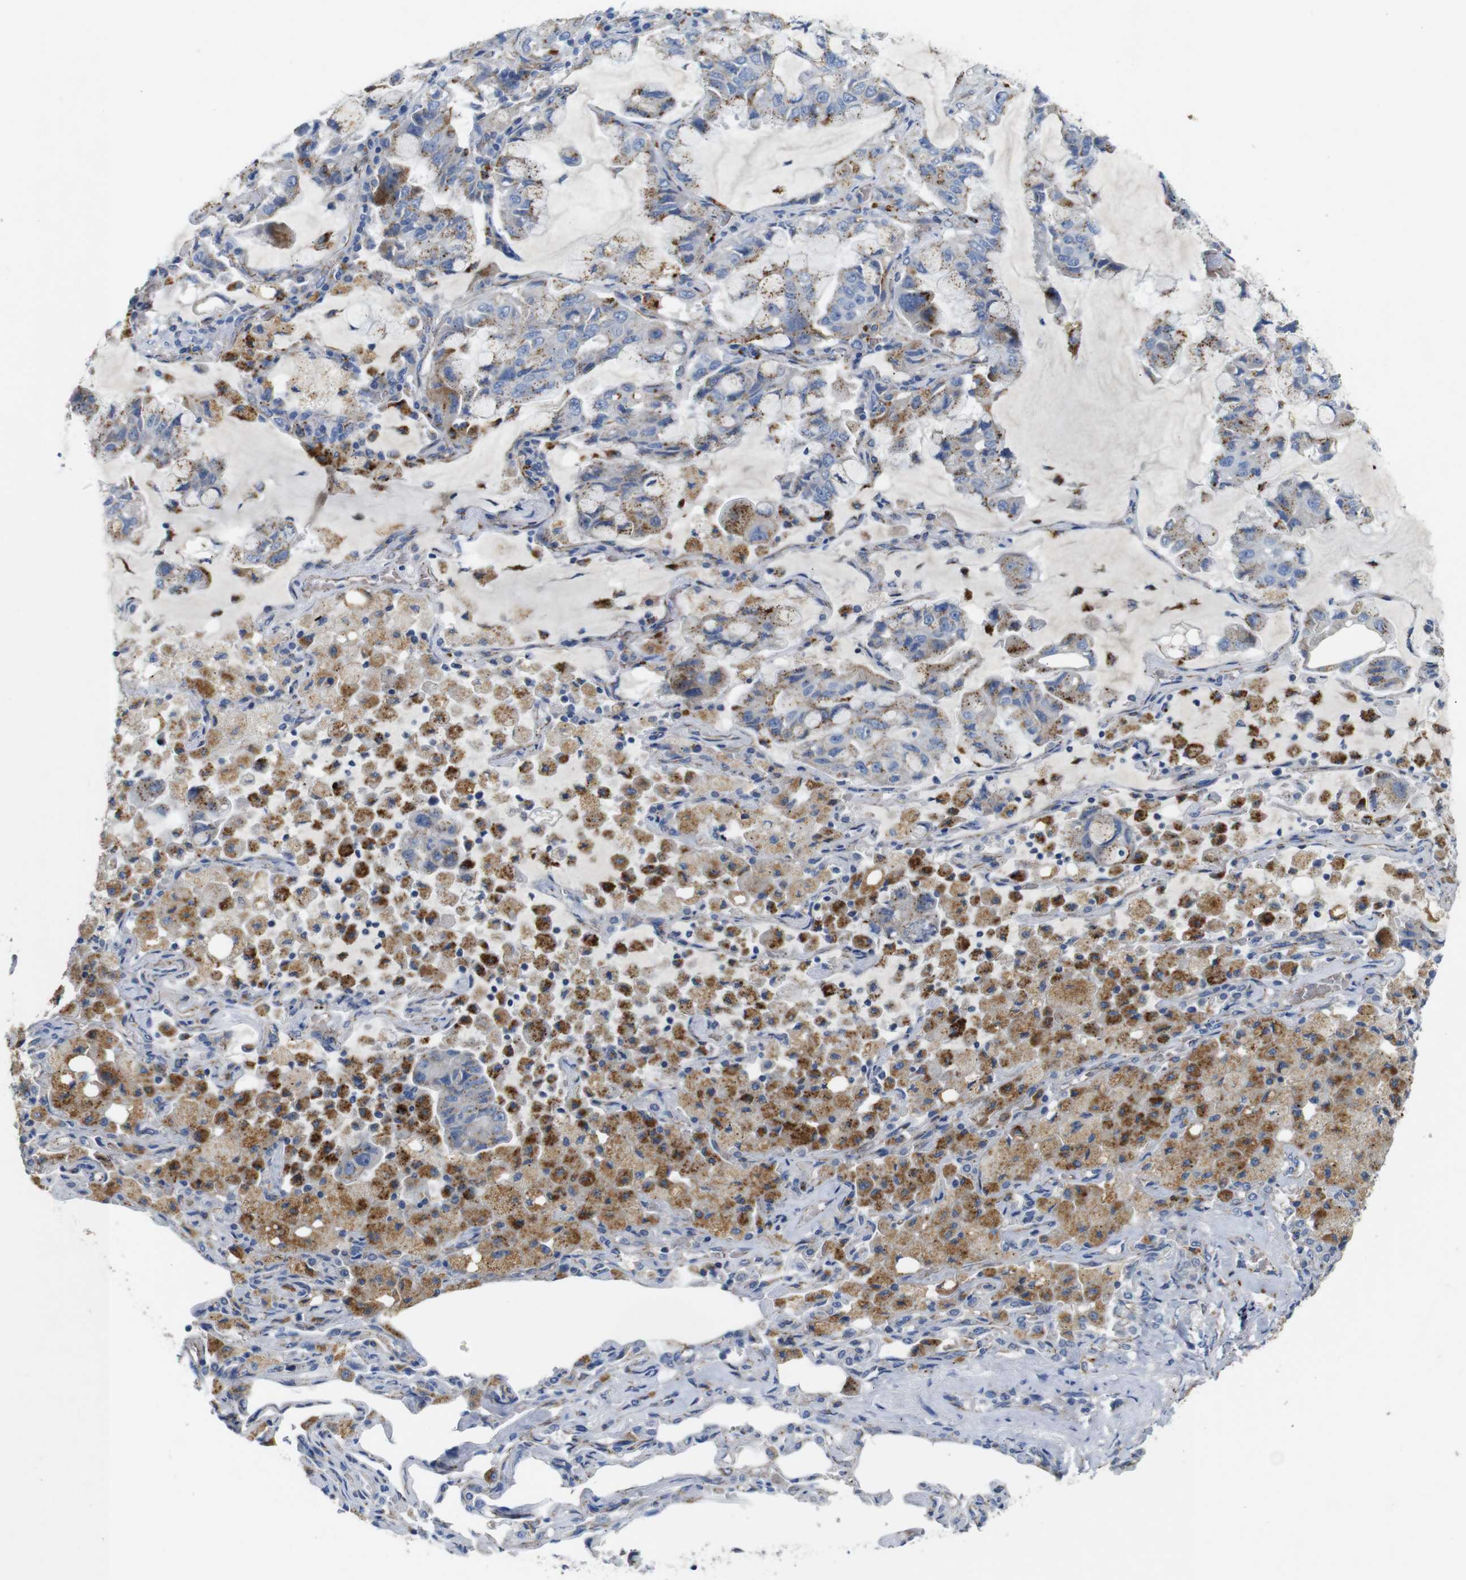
{"staining": {"intensity": "weak", "quantity": "25%-75%", "location": "cytoplasmic/membranous"}, "tissue": "lung cancer", "cell_type": "Tumor cells", "image_type": "cancer", "snomed": [{"axis": "morphology", "description": "Adenocarcinoma, NOS"}, {"axis": "topography", "description": "Lung"}], "caption": "Immunohistochemistry (IHC) of human lung cancer (adenocarcinoma) displays low levels of weak cytoplasmic/membranous staining in approximately 25%-75% of tumor cells.", "gene": "NHLRC3", "patient": {"sex": "male", "age": 64}}